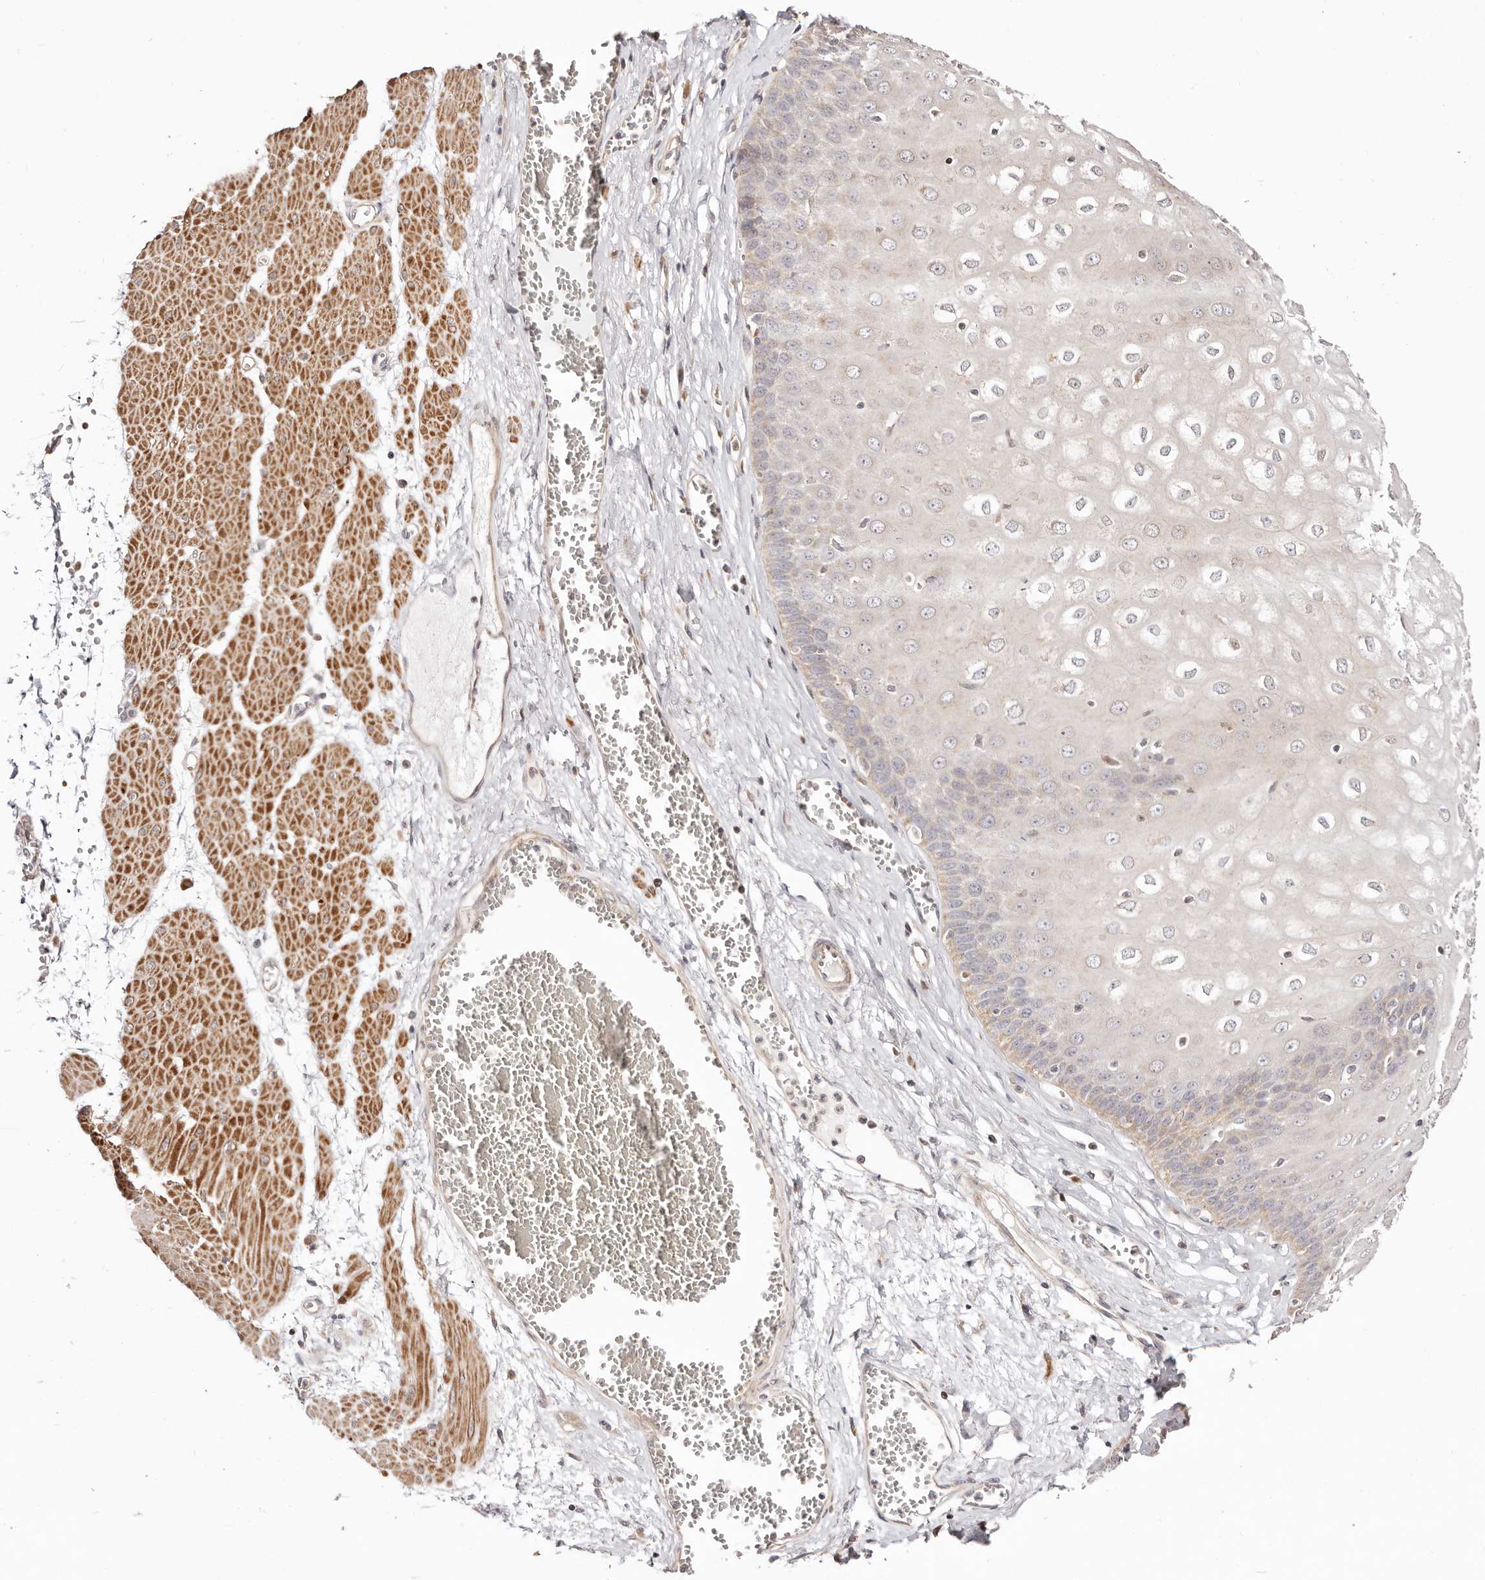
{"staining": {"intensity": "weak", "quantity": "<25%", "location": "cytoplasmic/membranous"}, "tissue": "esophagus", "cell_type": "Squamous epithelial cells", "image_type": "normal", "snomed": [{"axis": "morphology", "description": "Normal tissue, NOS"}, {"axis": "topography", "description": "Esophagus"}], "caption": "Esophagus stained for a protein using immunohistochemistry shows no positivity squamous epithelial cells.", "gene": "MAPK1", "patient": {"sex": "male", "age": 60}}